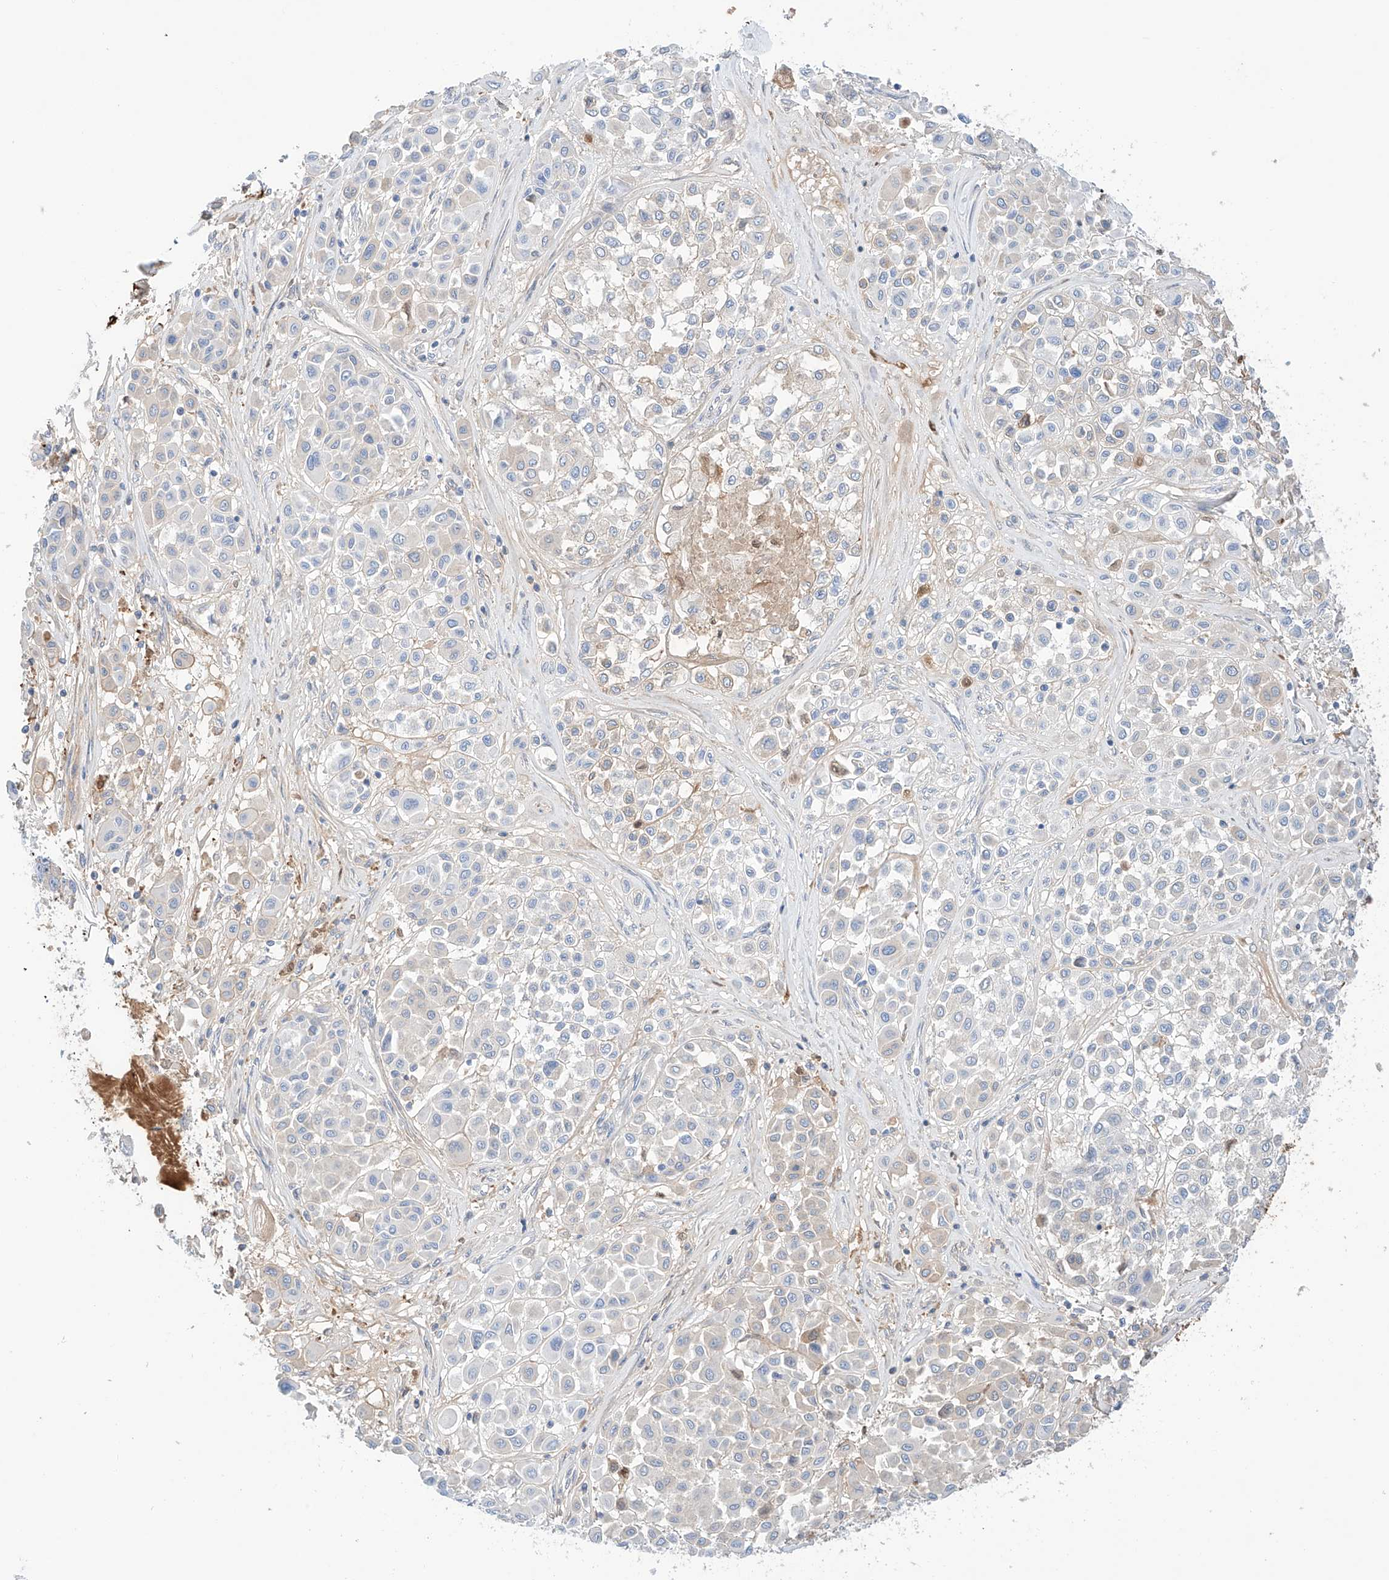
{"staining": {"intensity": "negative", "quantity": "none", "location": "none"}, "tissue": "melanoma", "cell_type": "Tumor cells", "image_type": "cancer", "snomed": [{"axis": "morphology", "description": "Malignant melanoma, Metastatic site"}, {"axis": "topography", "description": "Soft tissue"}], "caption": "Immunohistochemical staining of malignant melanoma (metastatic site) reveals no significant expression in tumor cells.", "gene": "PGGT1B", "patient": {"sex": "male", "age": 41}}